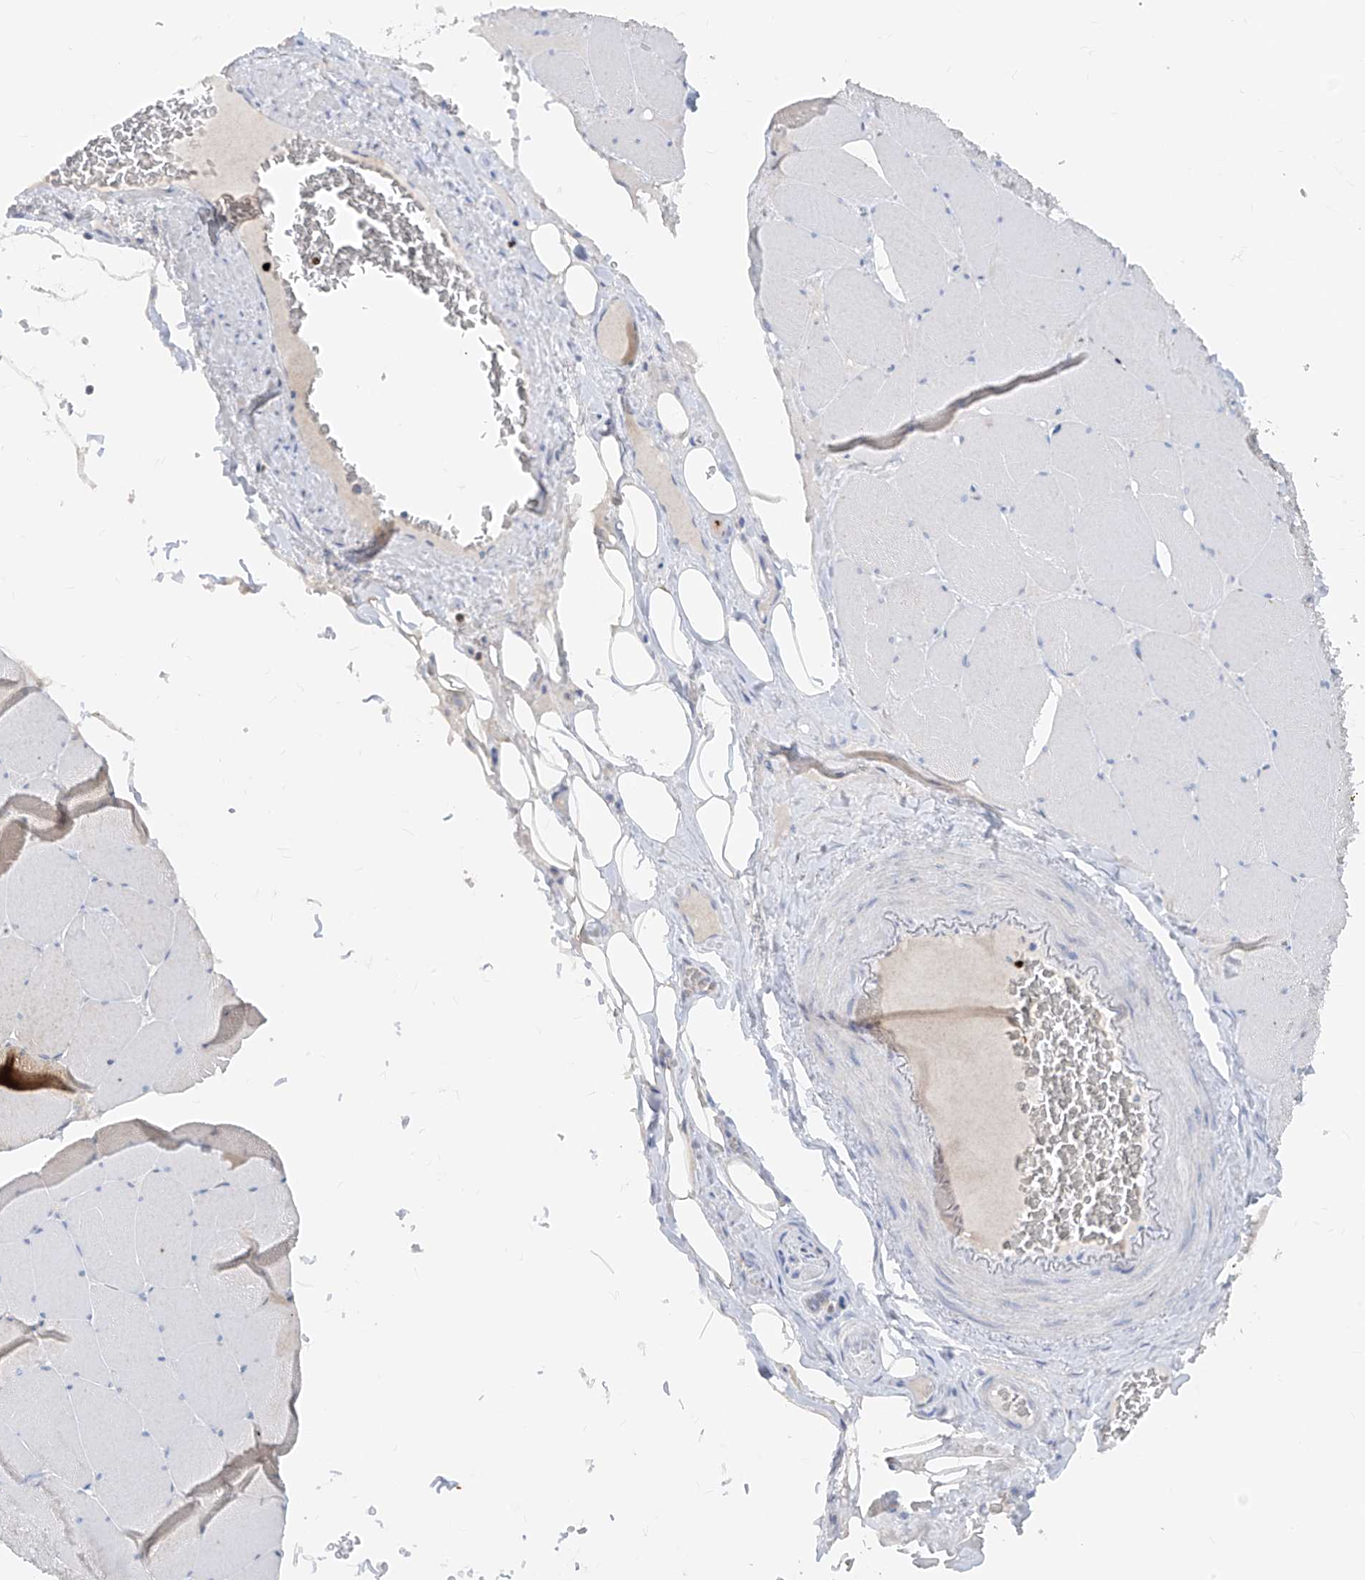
{"staining": {"intensity": "negative", "quantity": "none", "location": "none"}, "tissue": "skeletal muscle", "cell_type": "Myocytes", "image_type": "normal", "snomed": [{"axis": "morphology", "description": "Normal tissue, NOS"}, {"axis": "topography", "description": "Skeletal muscle"}, {"axis": "topography", "description": "Head-Neck"}], "caption": "This is an immunohistochemistry (IHC) micrograph of benign skeletal muscle. There is no positivity in myocytes.", "gene": "TBX21", "patient": {"sex": "male", "age": 66}}